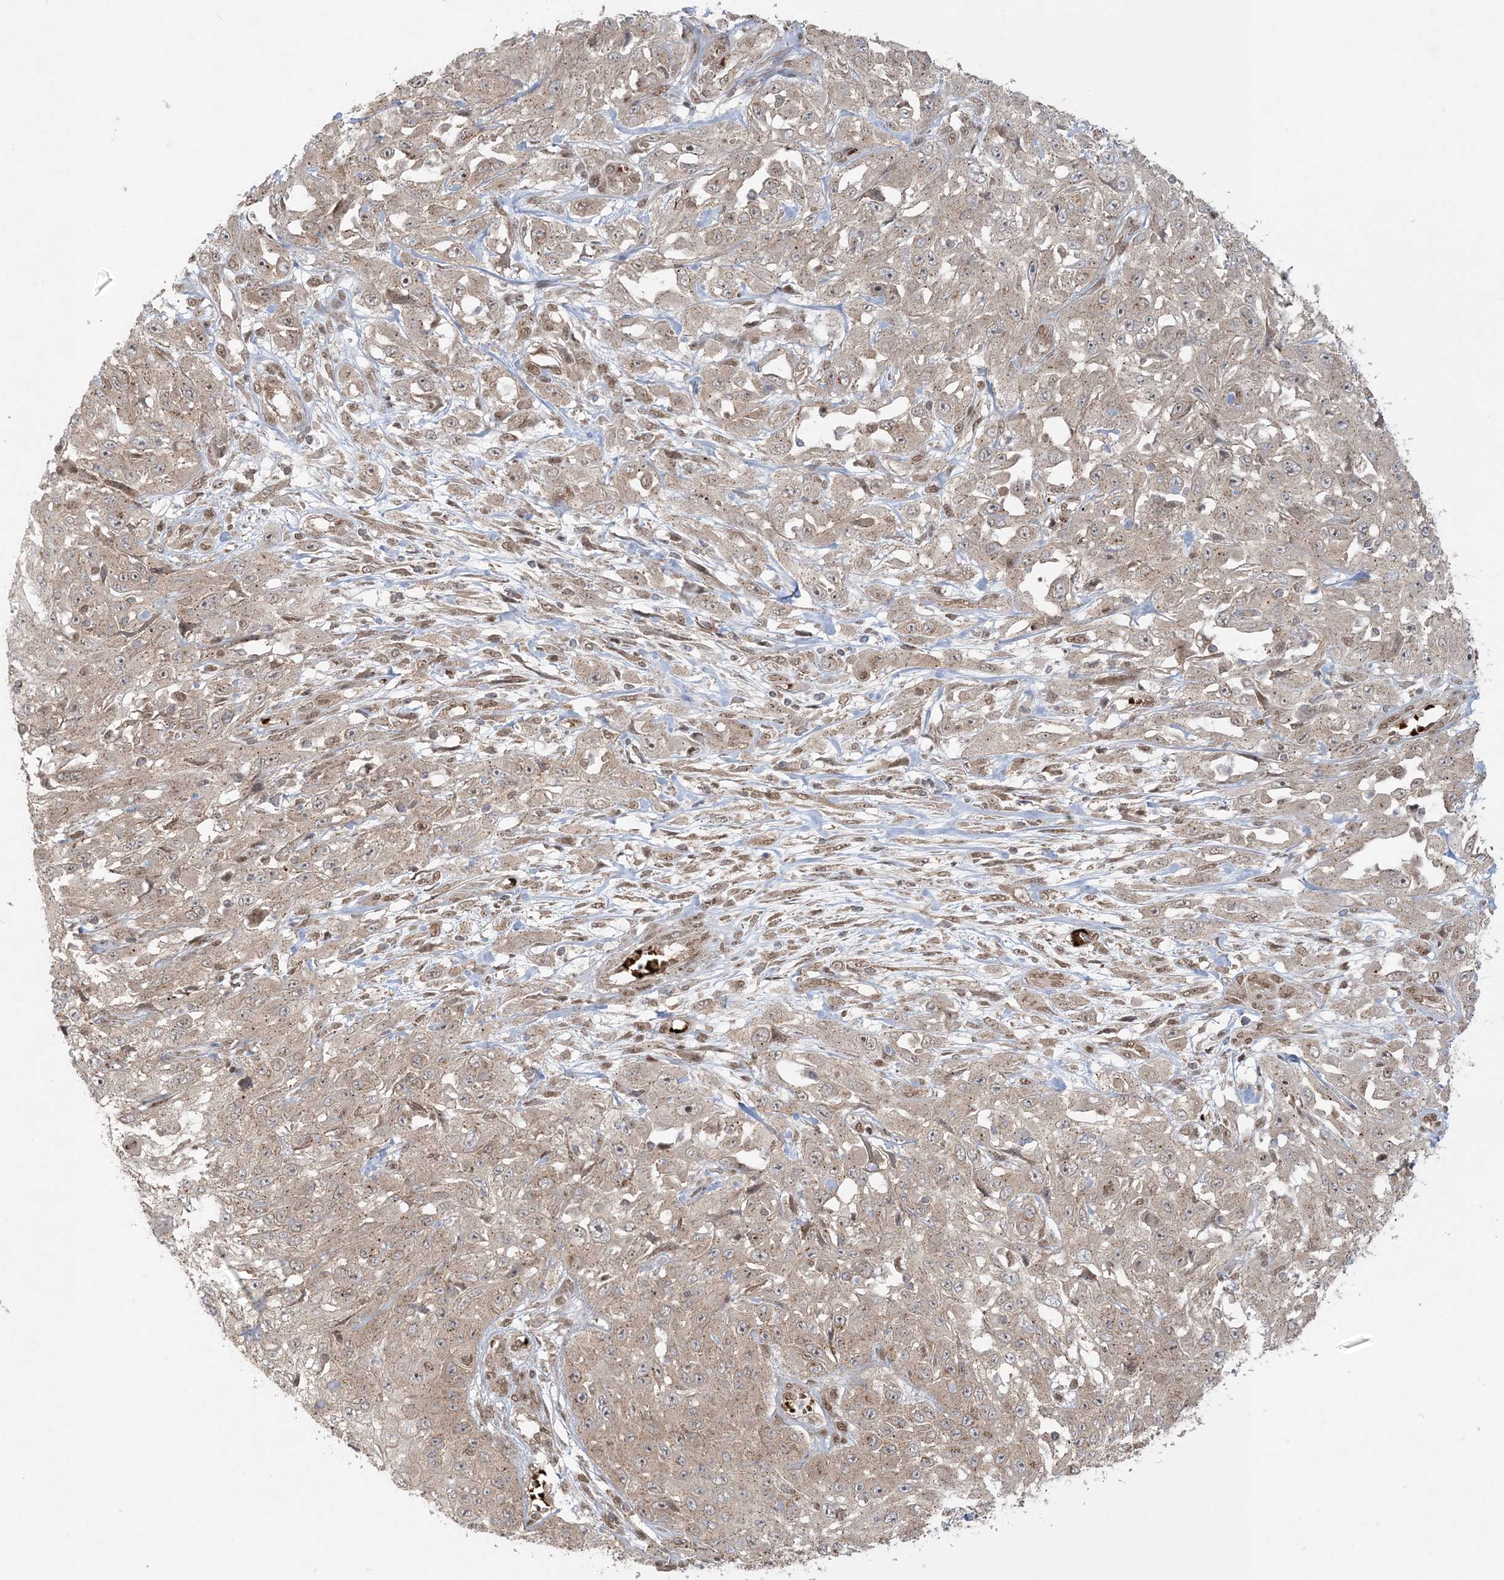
{"staining": {"intensity": "weak", "quantity": "<25%", "location": "cytoplasmic/membranous"}, "tissue": "skin cancer", "cell_type": "Tumor cells", "image_type": "cancer", "snomed": [{"axis": "morphology", "description": "Squamous cell carcinoma, NOS"}, {"axis": "morphology", "description": "Squamous cell carcinoma, metastatic, NOS"}, {"axis": "topography", "description": "Skin"}, {"axis": "topography", "description": "Lymph node"}], "caption": "Tumor cells are negative for brown protein staining in skin cancer.", "gene": "ABCF3", "patient": {"sex": "male", "age": 75}}